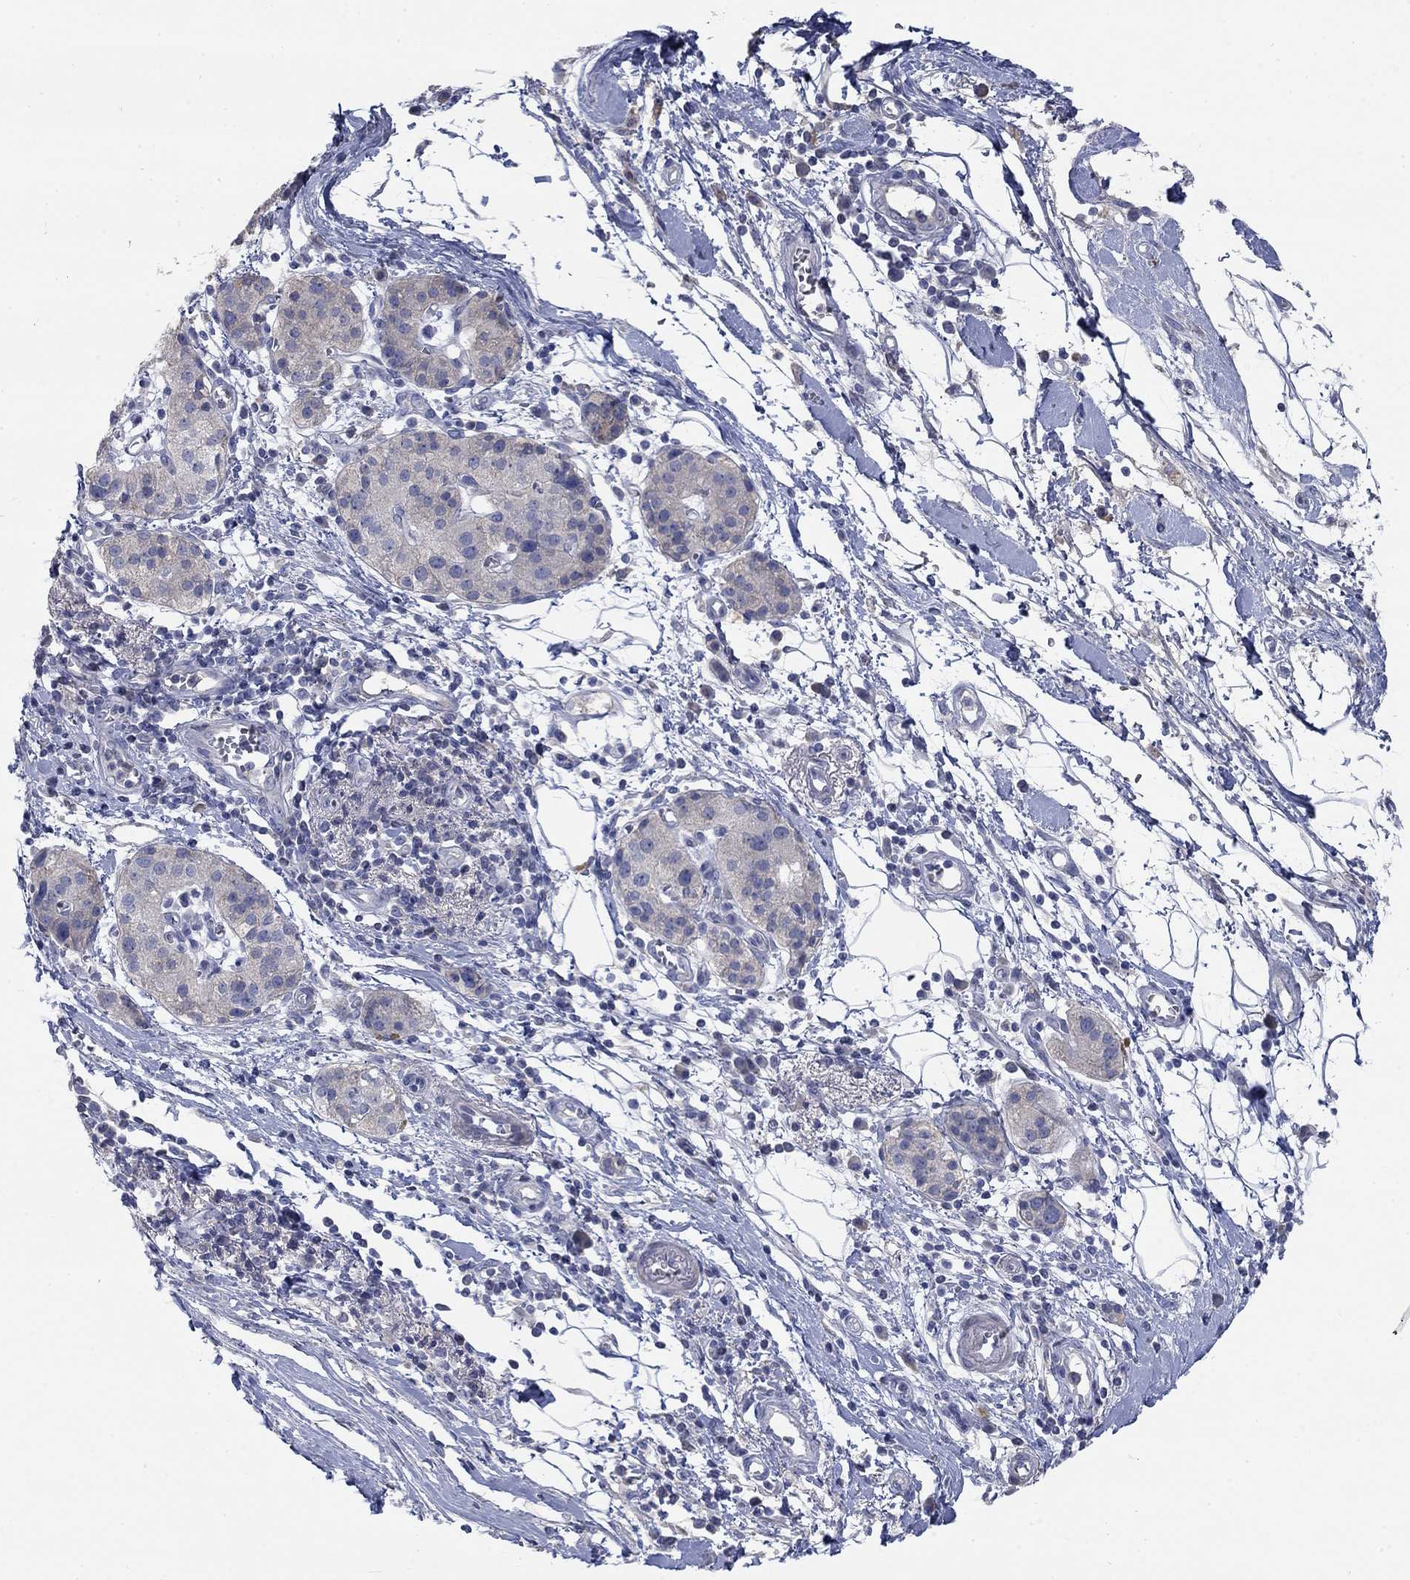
{"staining": {"intensity": "negative", "quantity": "none", "location": "none"}, "tissue": "pancreatic cancer", "cell_type": "Tumor cells", "image_type": "cancer", "snomed": [{"axis": "morphology", "description": "Adenocarcinoma, NOS"}, {"axis": "topography", "description": "Pancreas"}], "caption": "This image is of adenocarcinoma (pancreatic) stained with IHC to label a protein in brown with the nuclei are counter-stained blue. There is no staining in tumor cells. (Brightfield microscopy of DAB (3,3'-diaminobenzidine) immunohistochemistry at high magnification).", "gene": "TMEM249", "patient": {"sex": "male", "age": 72}}